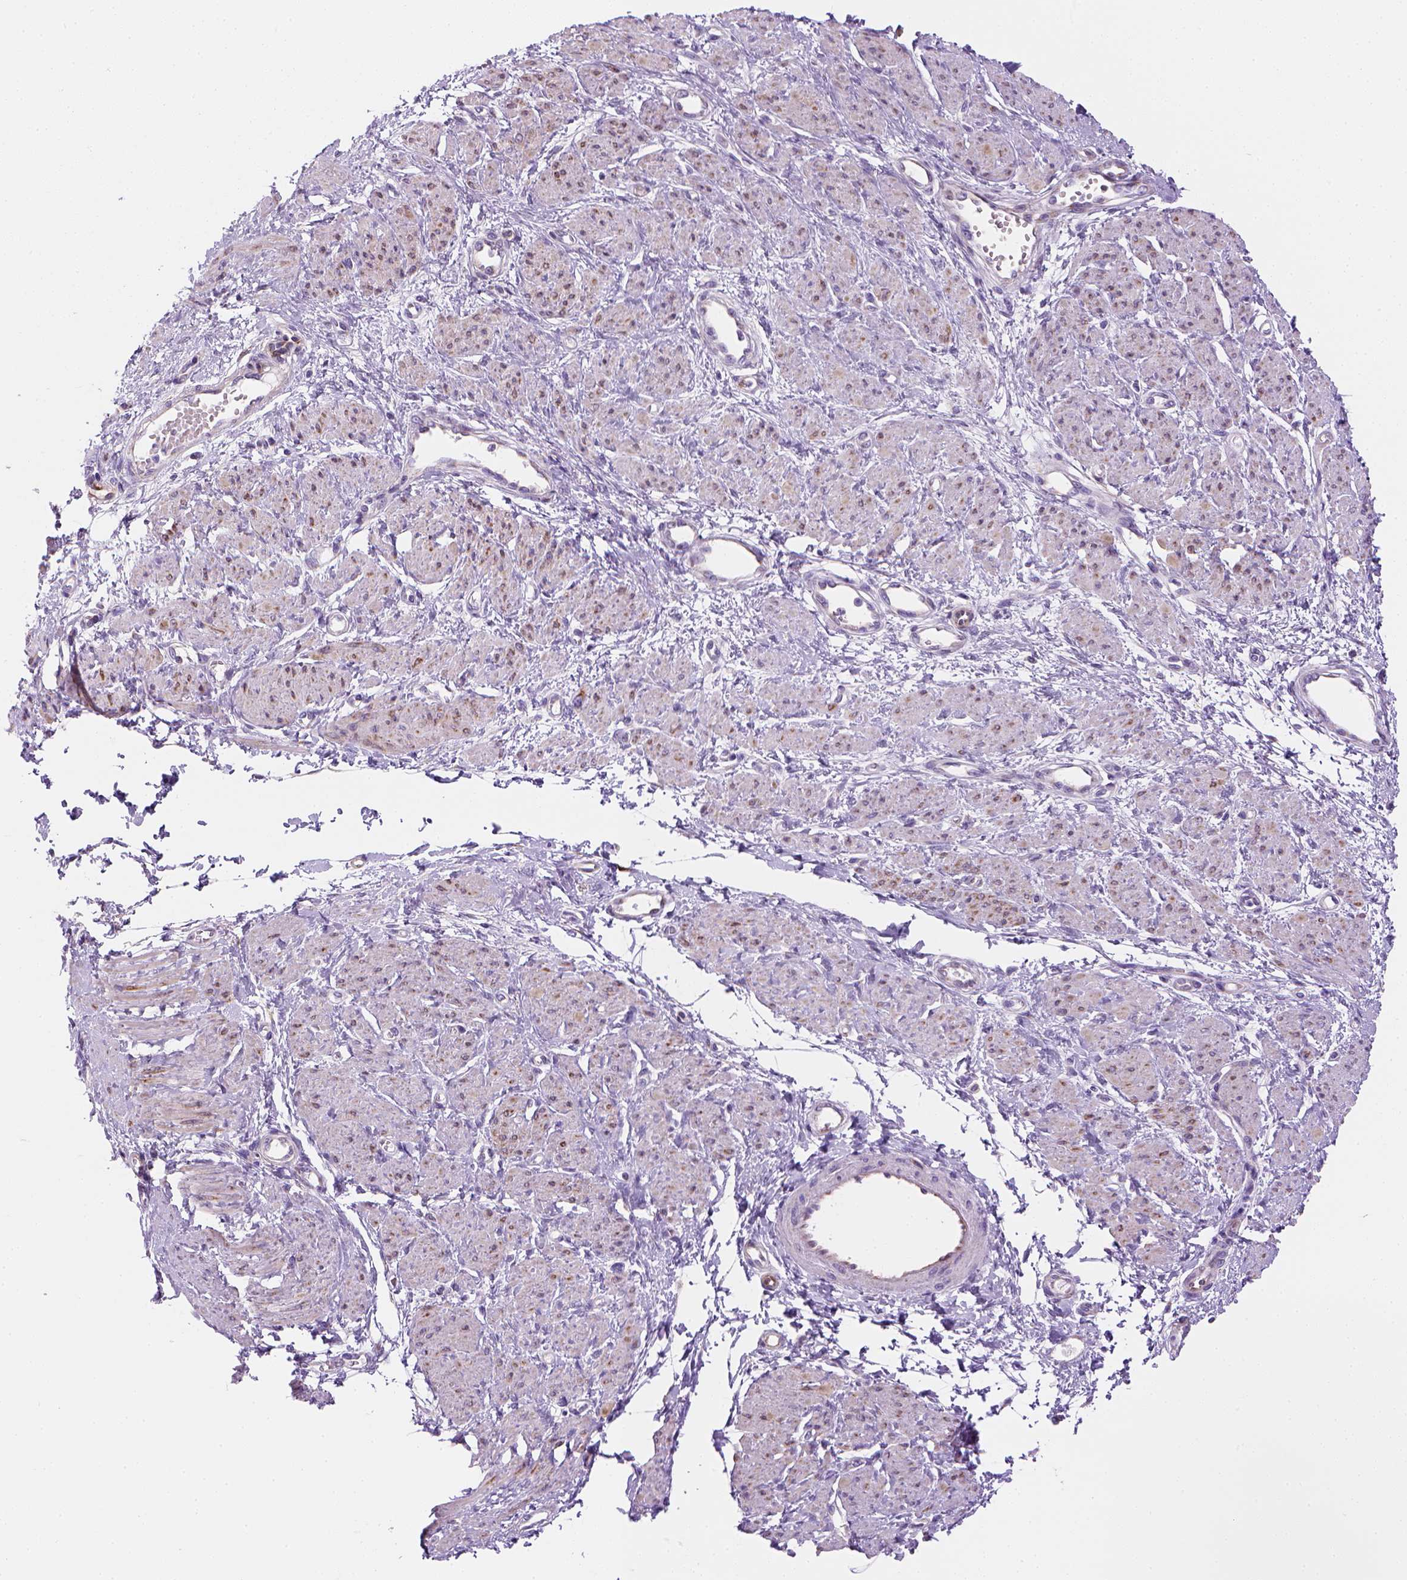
{"staining": {"intensity": "weak", "quantity": "<25%", "location": "cytoplasmic/membranous"}, "tissue": "smooth muscle", "cell_type": "Smooth muscle cells", "image_type": "normal", "snomed": [{"axis": "morphology", "description": "Normal tissue, NOS"}, {"axis": "topography", "description": "Smooth muscle"}, {"axis": "topography", "description": "Uterus"}], "caption": "Immunohistochemistry of unremarkable human smooth muscle shows no positivity in smooth muscle cells. The staining is performed using DAB (3,3'-diaminobenzidine) brown chromogen with nuclei counter-stained in using hematoxylin.", "gene": "CES2", "patient": {"sex": "female", "age": 39}}